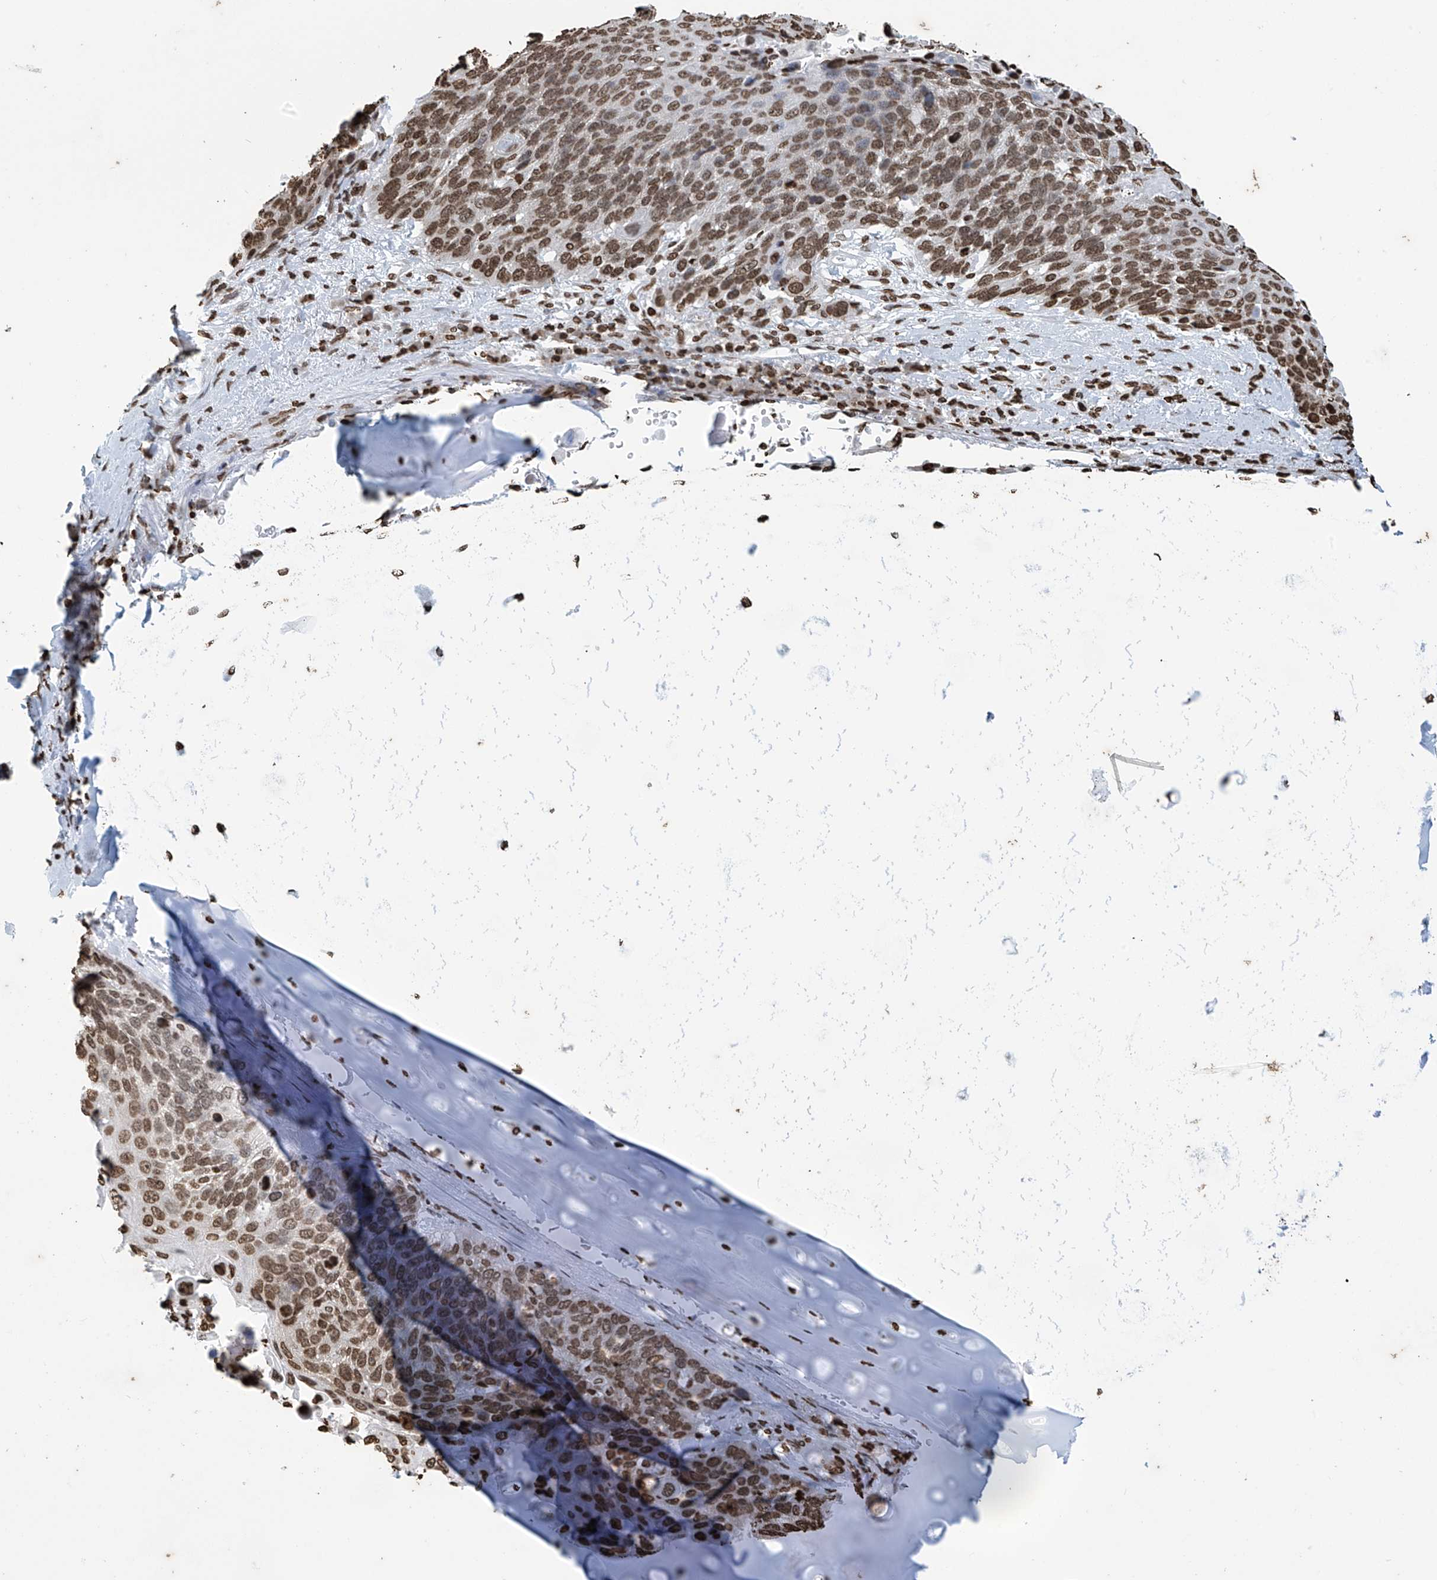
{"staining": {"intensity": "moderate", "quantity": ">75%", "location": "nuclear"}, "tissue": "lung cancer", "cell_type": "Tumor cells", "image_type": "cancer", "snomed": [{"axis": "morphology", "description": "Squamous cell carcinoma, NOS"}, {"axis": "topography", "description": "Lung"}], "caption": "This micrograph reveals IHC staining of human lung cancer (squamous cell carcinoma), with medium moderate nuclear expression in approximately >75% of tumor cells.", "gene": "DPPA2", "patient": {"sex": "male", "age": 66}}